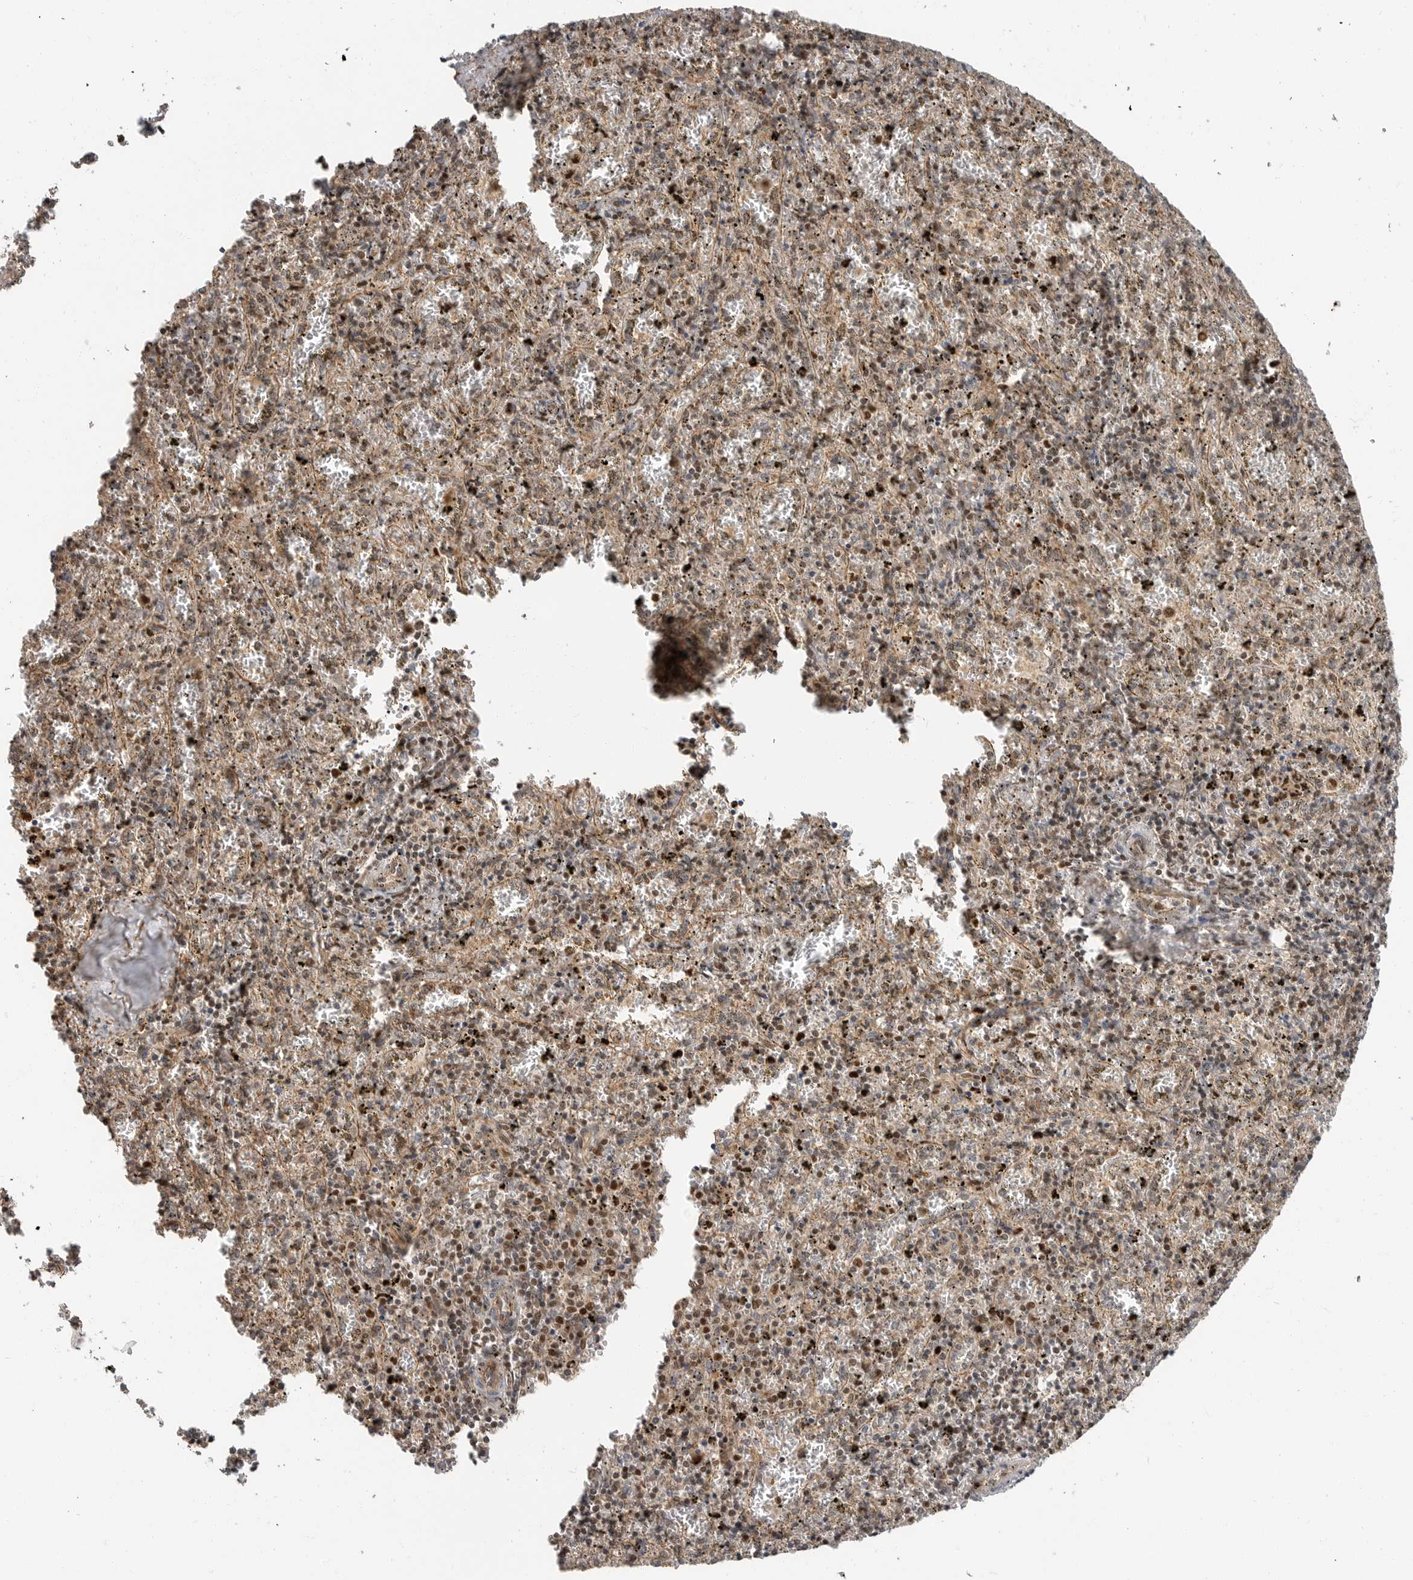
{"staining": {"intensity": "moderate", "quantity": "25%-75%", "location": "cytoplasmic/membranous,nuclear"}, "tissue": "spleen", "cell_type": "Cells in red pulp", "image_type": "normal", "snomed": [{"axis": "morphology", "description": "Normal tissue, NOS"}, {"axis": "topography", "description": "Spleen"}], "caption": "An immunohistochemistry image of normal tissue is shown. Protein staining in brown highlights moderate cytoplasmic/membranous,nuclear positivity in spleen within cells in red pulp. (brown staining indicates protein expression, while blue staining denotes nuclei).", "gene": "STRAP", "patient": {"sex": "male", "age": 11}}